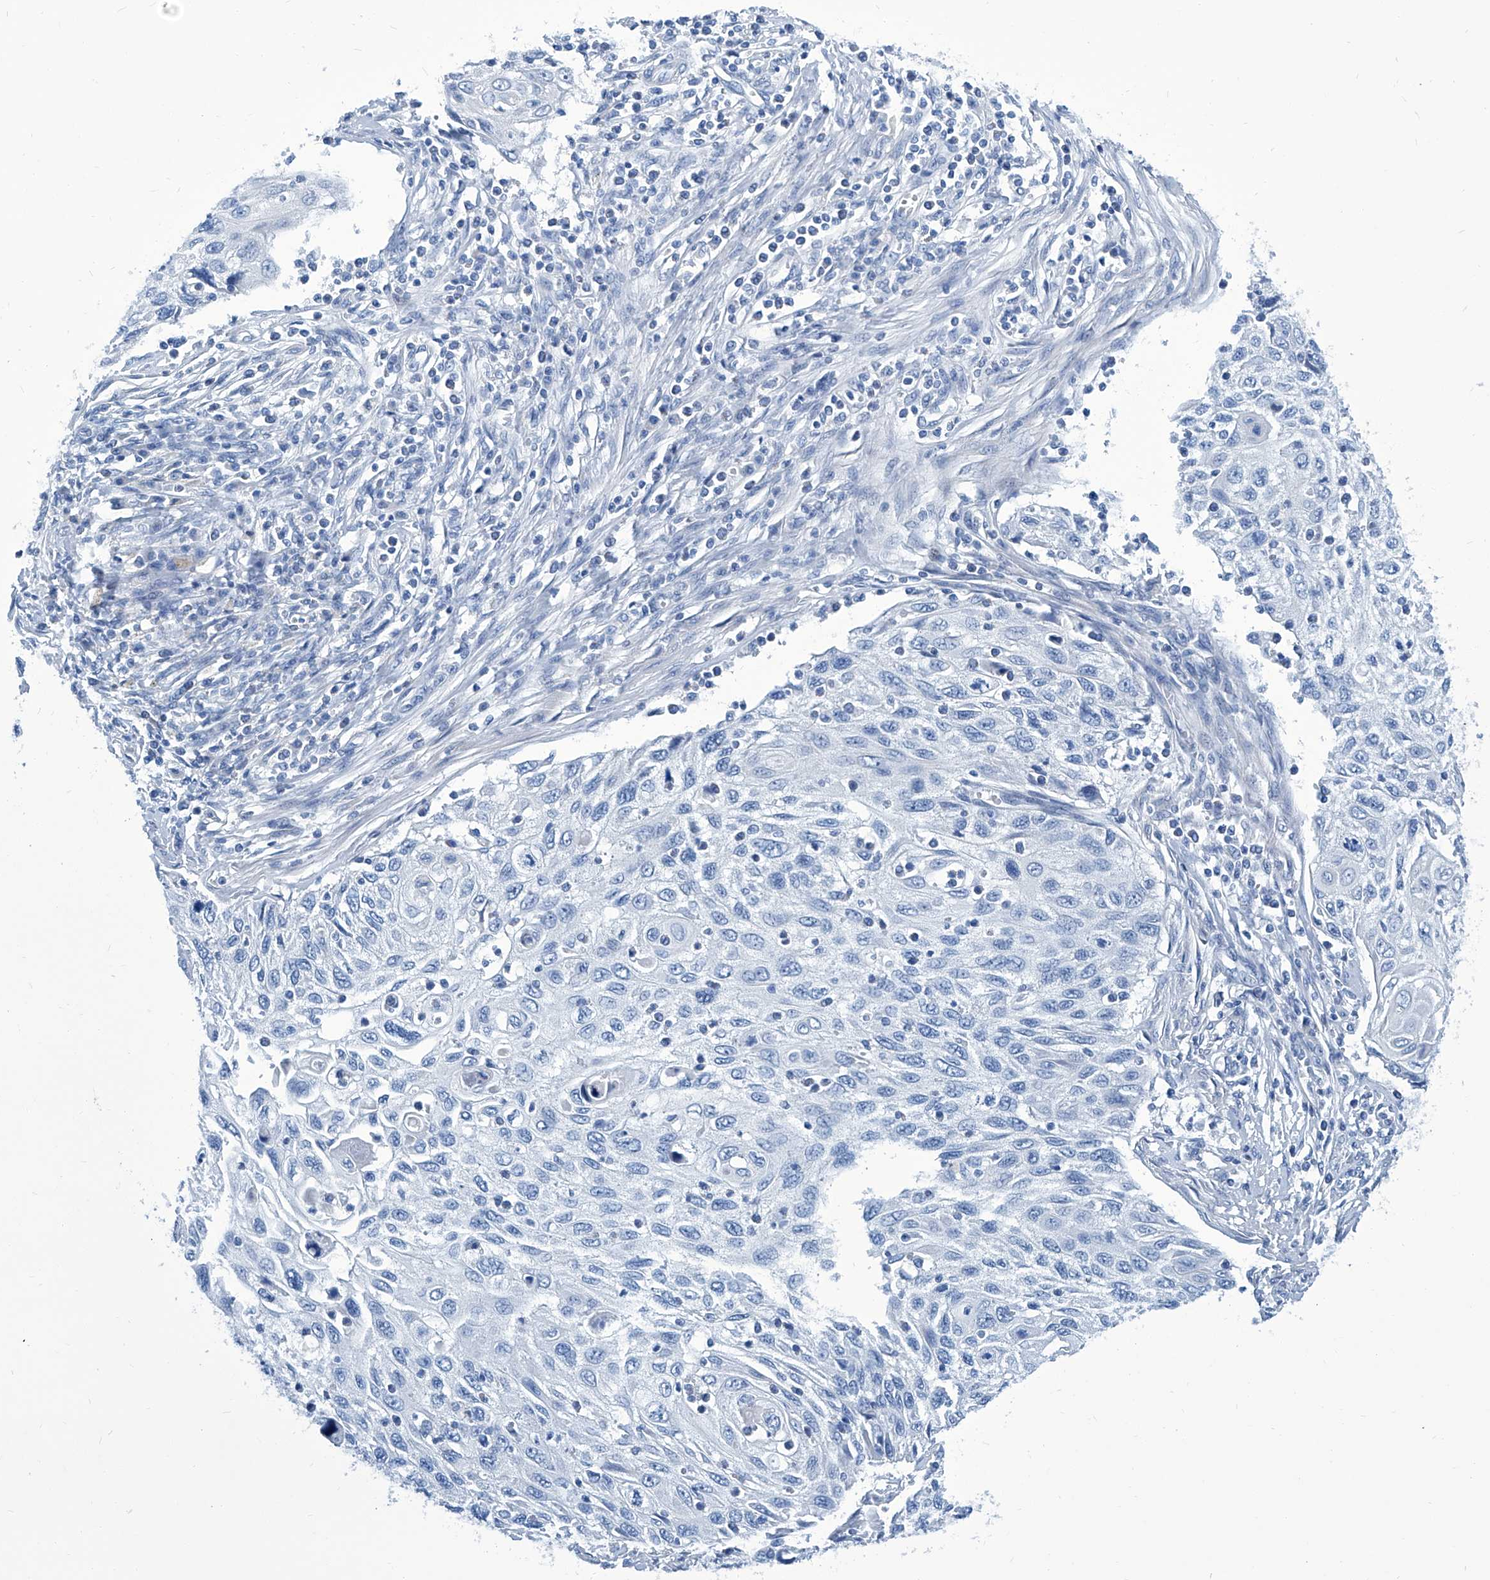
{"staining": {"intensity": "negative", "quantity": "none", "location": "none"}, "tissue": "cervical cancer", "cell_type": "Tumor cells", "image_type": "cancer", "snomed": [{"axis": "morphology", "description": "Squamous cell carcinoma, NOS"}, {"axis": "topography", "description": "Cervix"}], "caption": "IHC photomicrograph of human squamous cell carcinoma (cervical) stained for a protein (brown), which displays no staining in tumor cells. (DAB IHC visualized using brightfield microscopy, high magnification).", "gene": "ZNF519", "patient": {"sex": "female", "age": 70}}